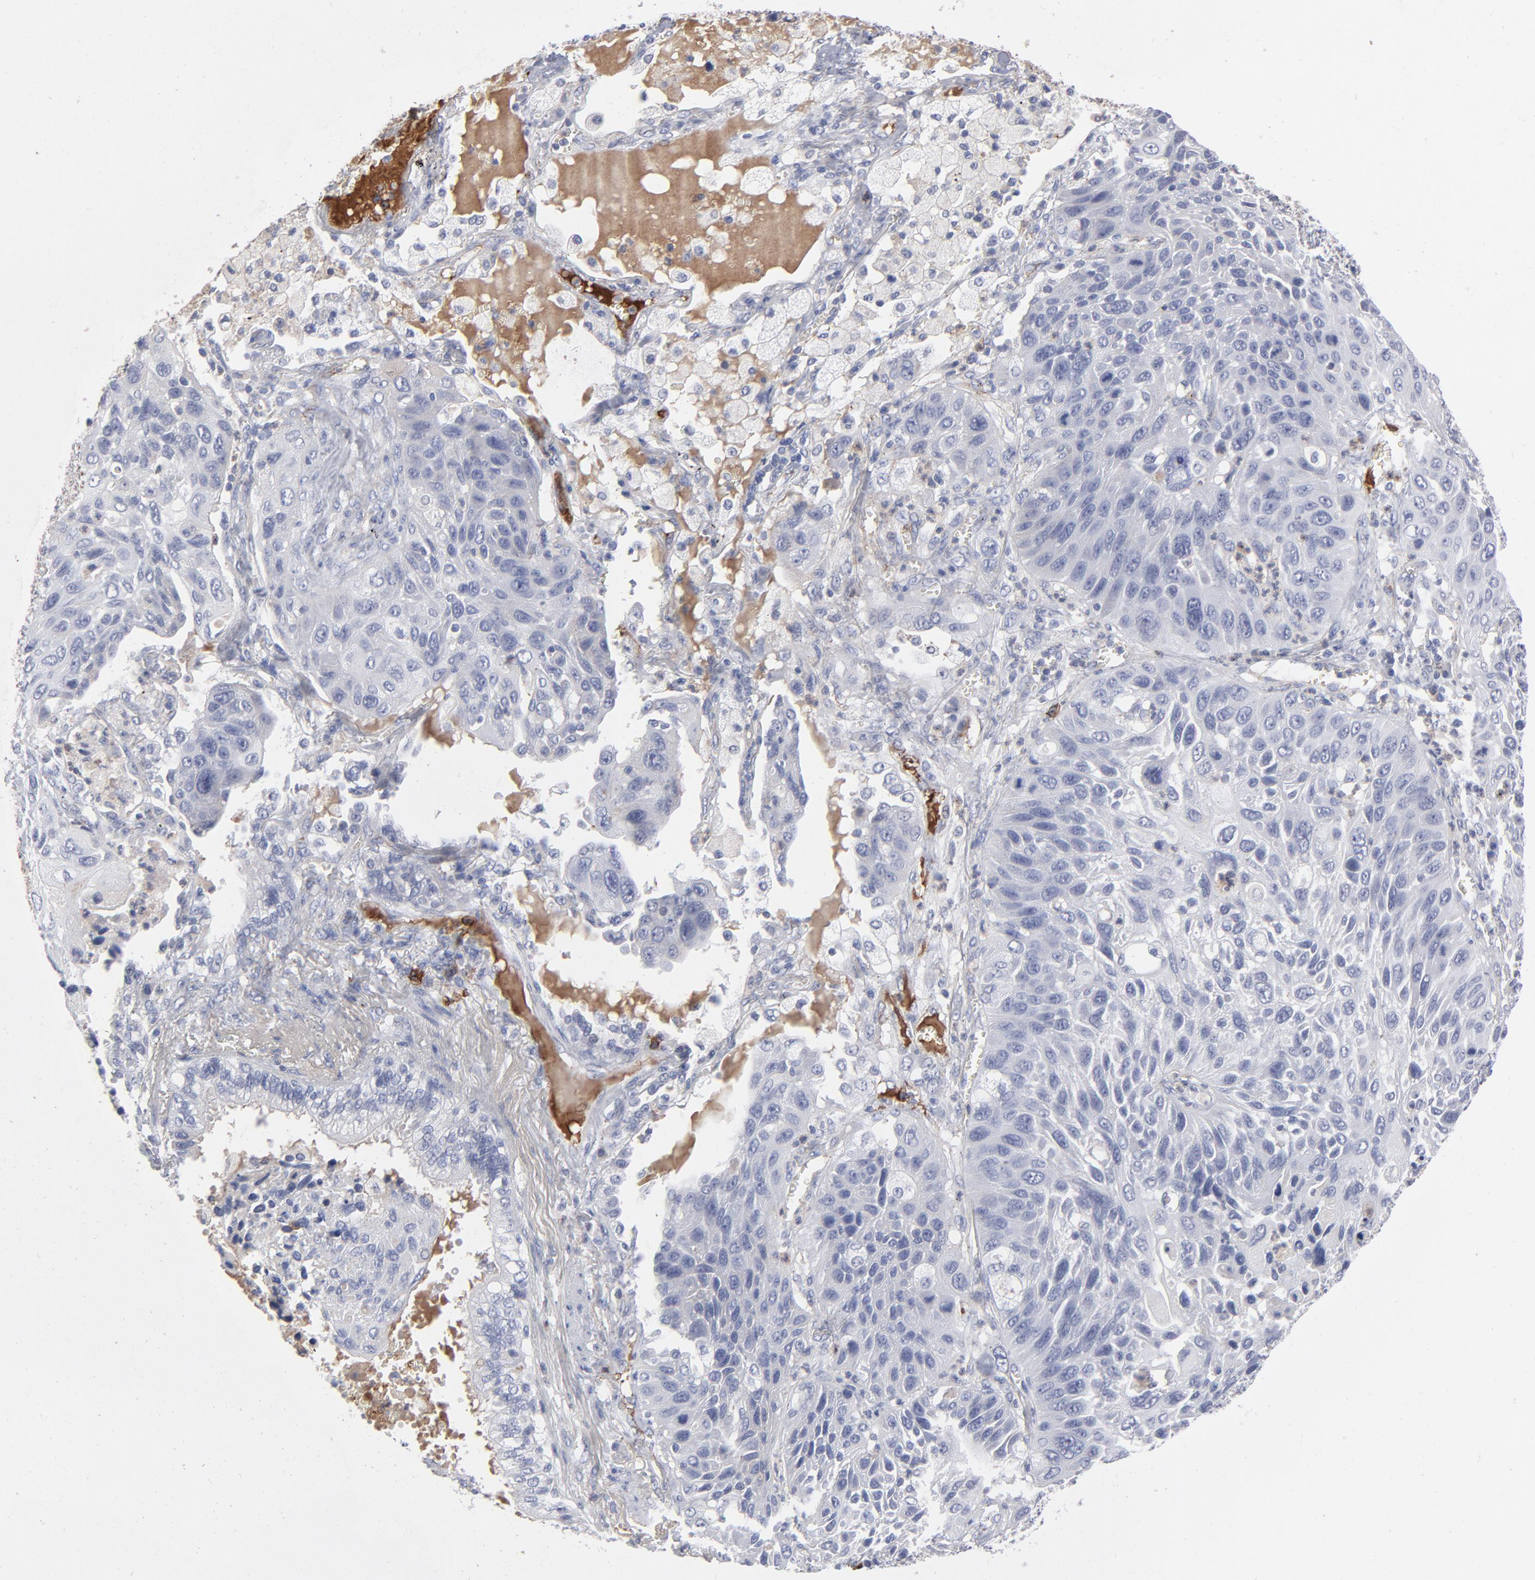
{"staining": {"intensity": "negative", "quantity": "none", "location": "none"}, "tissue": "lung cancer", "cell_type": "Tumor cells", "image_type": "cancer", "snomed": [{"axis": "morphology", "description": "Squamous cell carcinoma, NOS"}, {"axis": "topography", "description": "Lung"}], "caption": "This is an immunohistochemistry (IHC) photomicrograph of lung cancer (squamous cell carcinoma). There is no positivity in tumor cells.", "gene": "CCR3", "patient": {"sex": "female", "age": 76}}